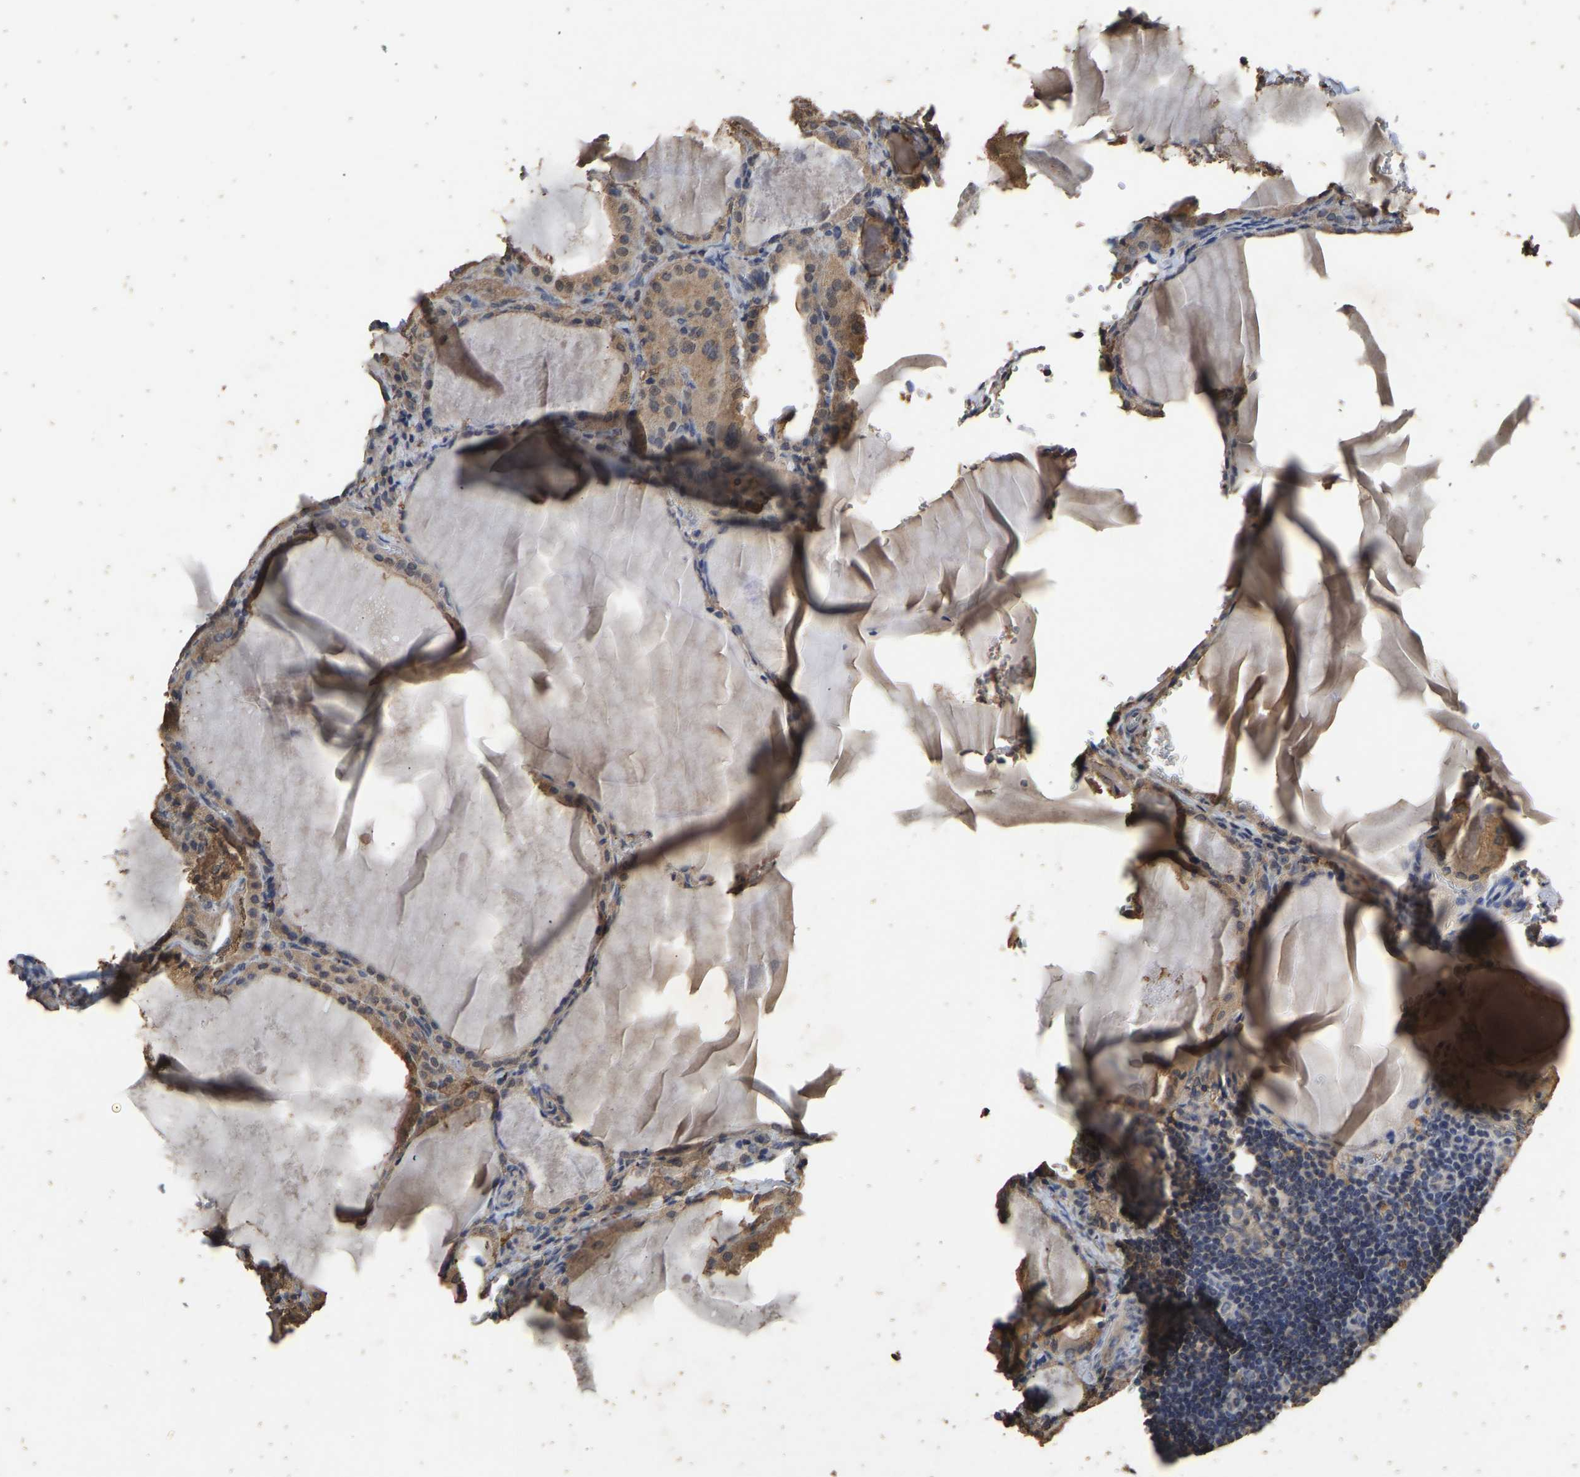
{"staining": {"intensity": "moderate", "quantity": ">75%", "location": "cytoplasmic/membranous"}, "tissue": "thyroid cancer", "cell_type": "Tumor cells", "image_type": "cancer", "snomed": [{"axis": "morphology", "description": "Papillary adenocarcinoma, NOS"}, {"axis": "topography", "description": "Thyroid gland"}], "caption": "An image of papillary adenocarcinoma (thyroid) stained for a protein exhibits moderate cytoplasmic/membranous brown staining in tumor cells.", "gene": "CIDEC", "patient": {"sex": "female", "age": 42}}